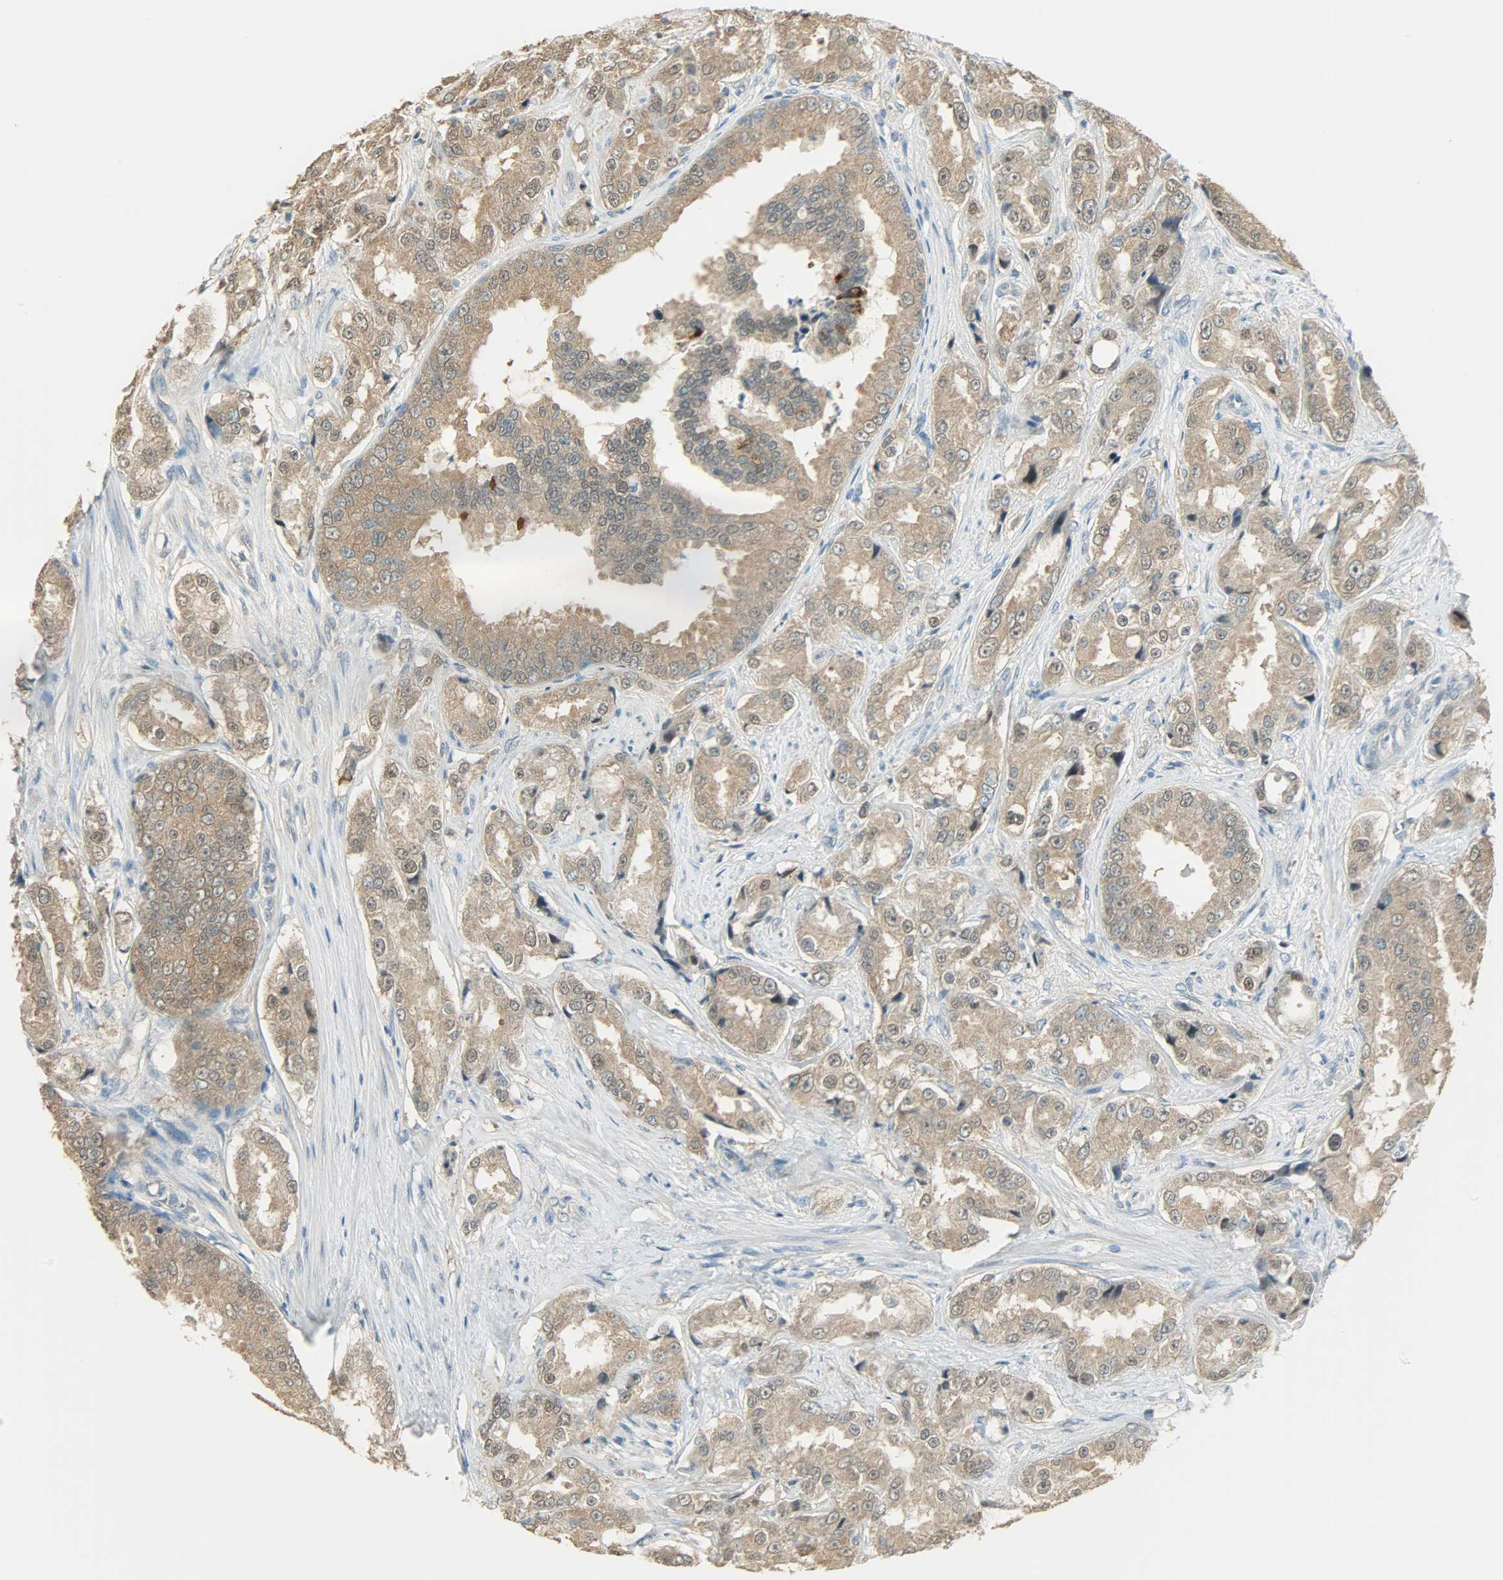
{"staining": {"intensity": "moderate", "quantity": ">75%", "location": "cytoplasmic/membranous"}, "tissue": "prostate cancer", "cell_type": "Tumor cells", "image_type": "cancer", "snomed": [{"axis": "morphology", "description": "Adenocarcinoma, High grade"}, {"axis": "topography", "description": "Prostate"}], "caption": "DAB immunohistochemical staining of human prostate cancer reveals moderate cytoplasmic/membranous protein staining in approximately >75% of tumor cells.", "gene": "PRMT5", "patient": {"sex": "male", "age": 73}}